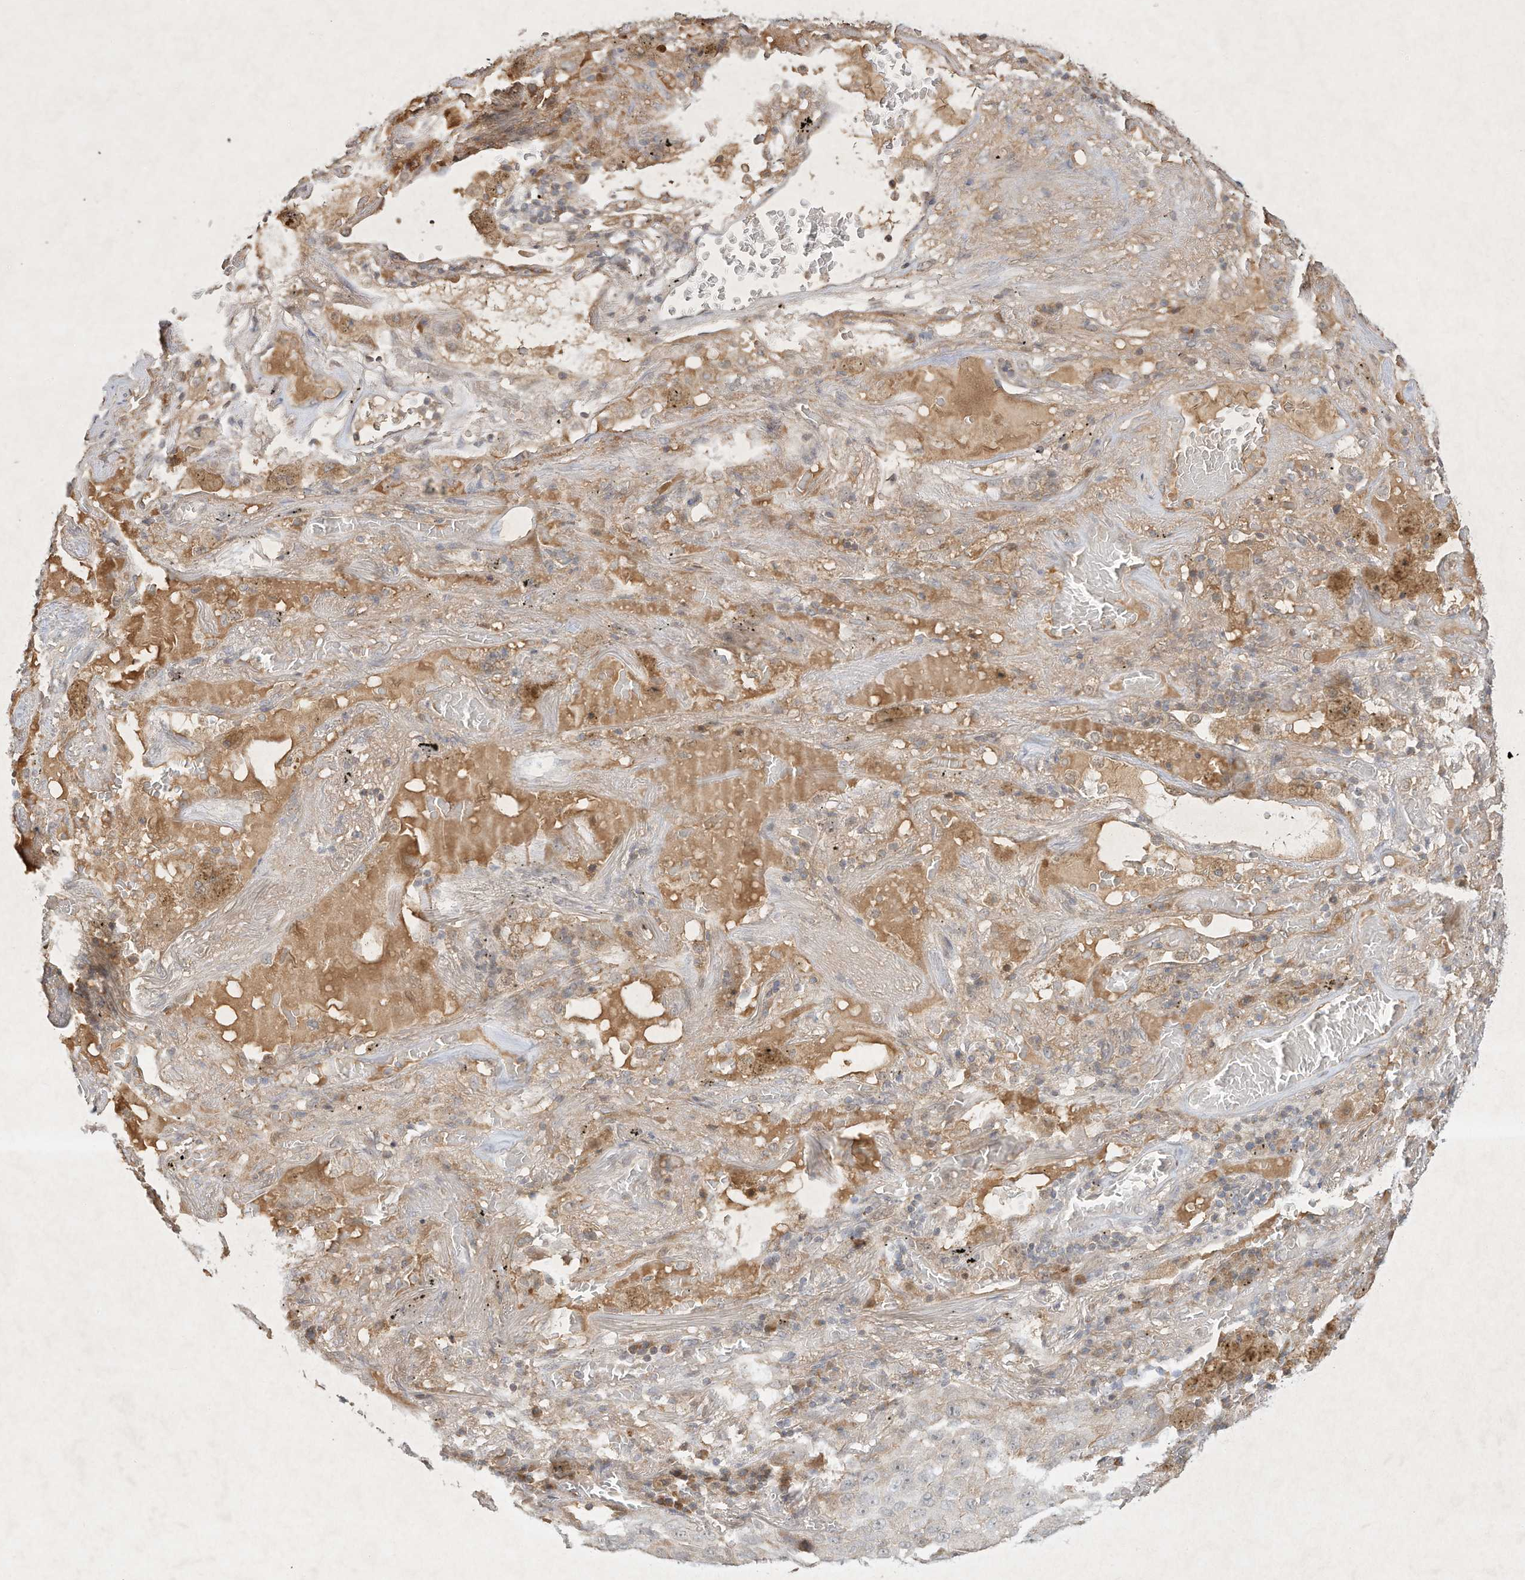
{"staining": {"intensity": "weak", "quantity": "<25%", "location": "cytoplasmic/membranous"}, "tissue": "lung cancer", "cell_type": "Tumor cells", "image_type": "cancer", "snomed": [{"axis": "morphology", "description": "Squamous cell carcinoma, NOS"}, {"axis": "topography", "description": "Lung"}], "caption": "Lung cancer stained for a protein using IHC displays no expression tumor cells.", "gene": "BTRC", "patient": {"sex": "male", "age": 57}}